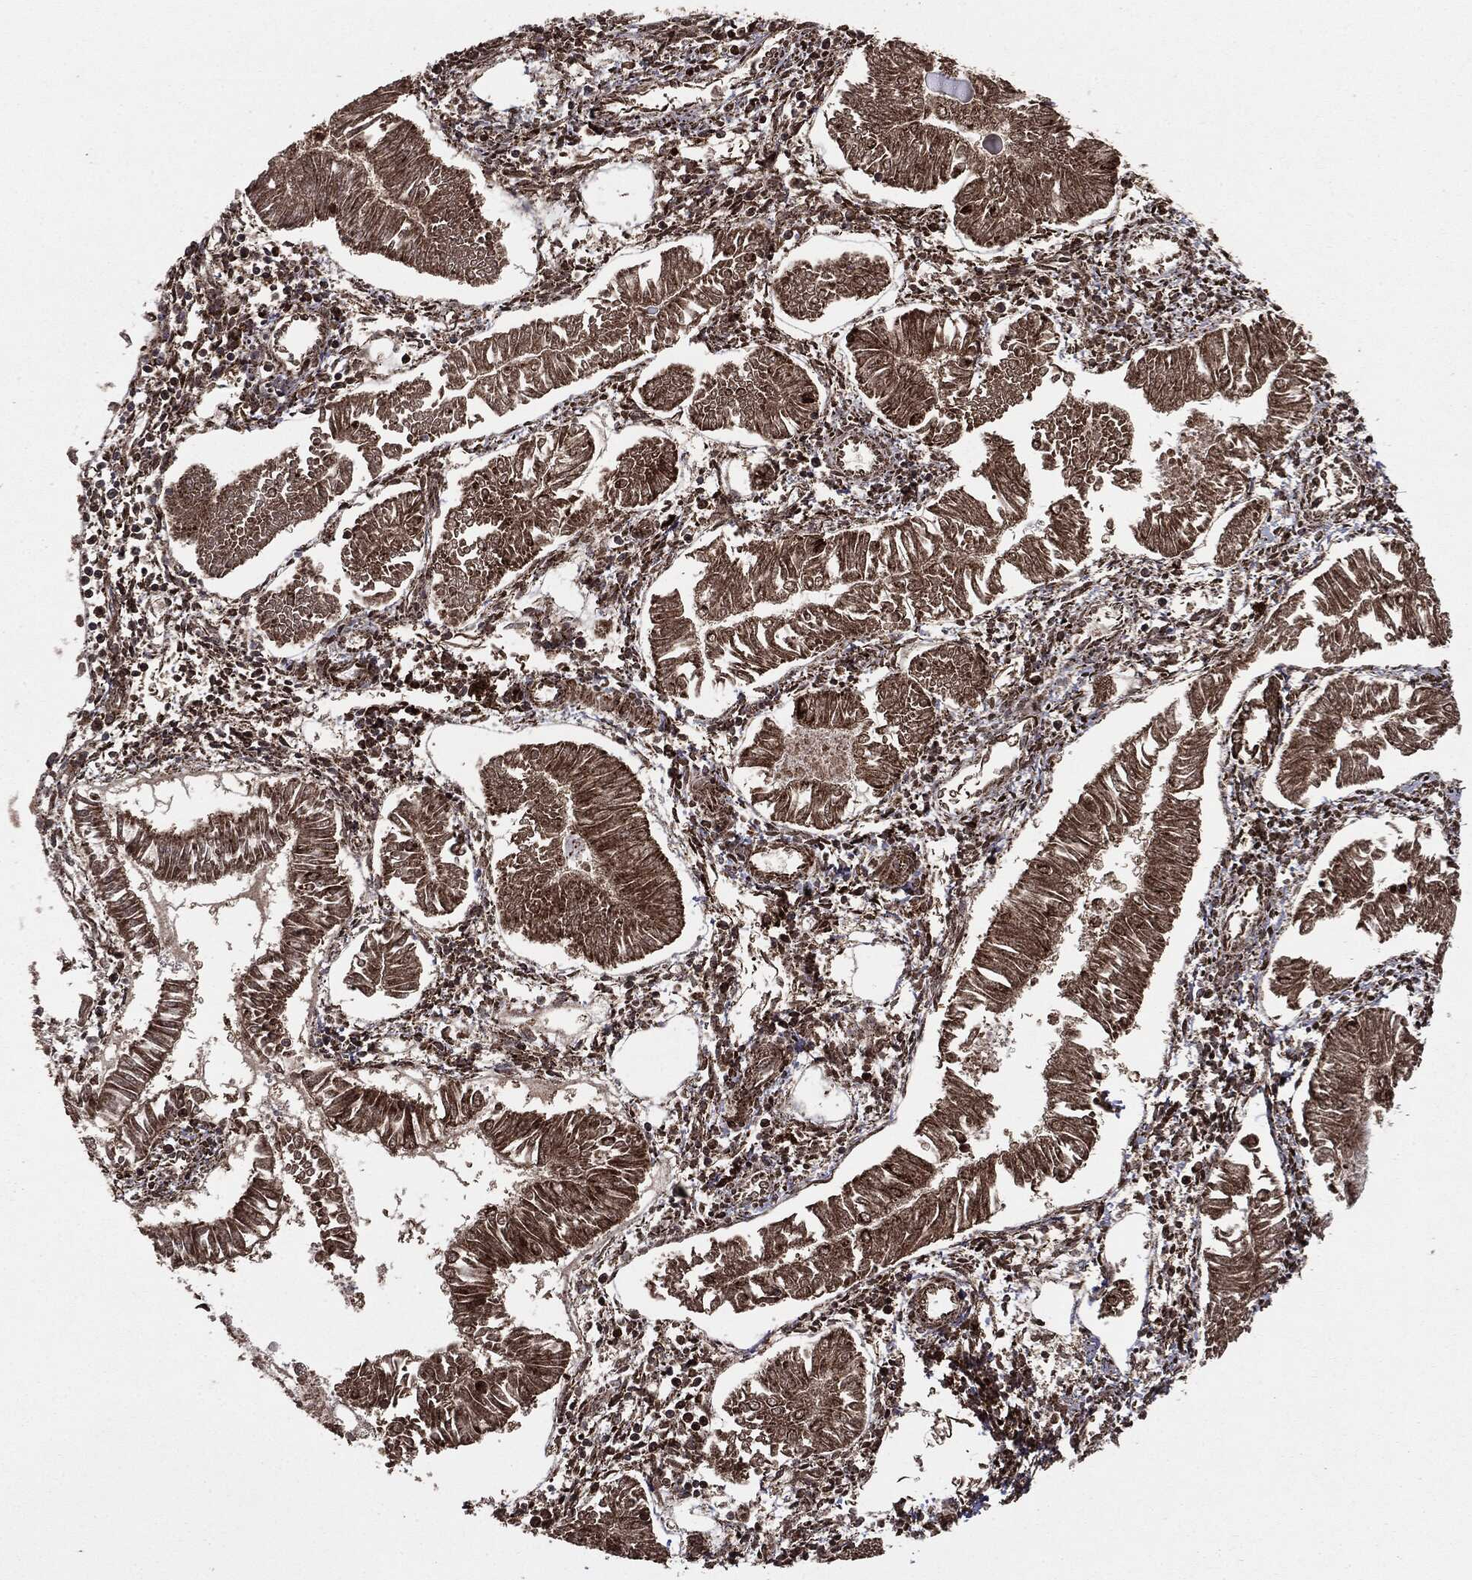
{"staining": {"intensity": "strong", "quantity": ">75%", "location": "cytoplasmic/membranous"}, "tissue": "endometrial cancer", "cell_type": "Tumor cells", "image_type": "cancer", "snomed": [{"axis": "morphology", "description": "Adenocarcinoma, NOS"}, {"axis": "topography", "description": "Endometrium"}], "caption": "Immunohistochemistry staining of endometrial cancer (adenocarcinoma), which exhibits high levels of strong cytoplasmic/membranous staining in about >75% of tumor cells indicating strong cytoplasmic/membranous protein positivity. The staining was performed using DAB (3,3'-diaminobenzidine) (brown) for protein detection and nuclei were counterstained in hematoxylin (blue).", "gene": "MAP2K1", "patient": {"sex": "female", "age": 53}}